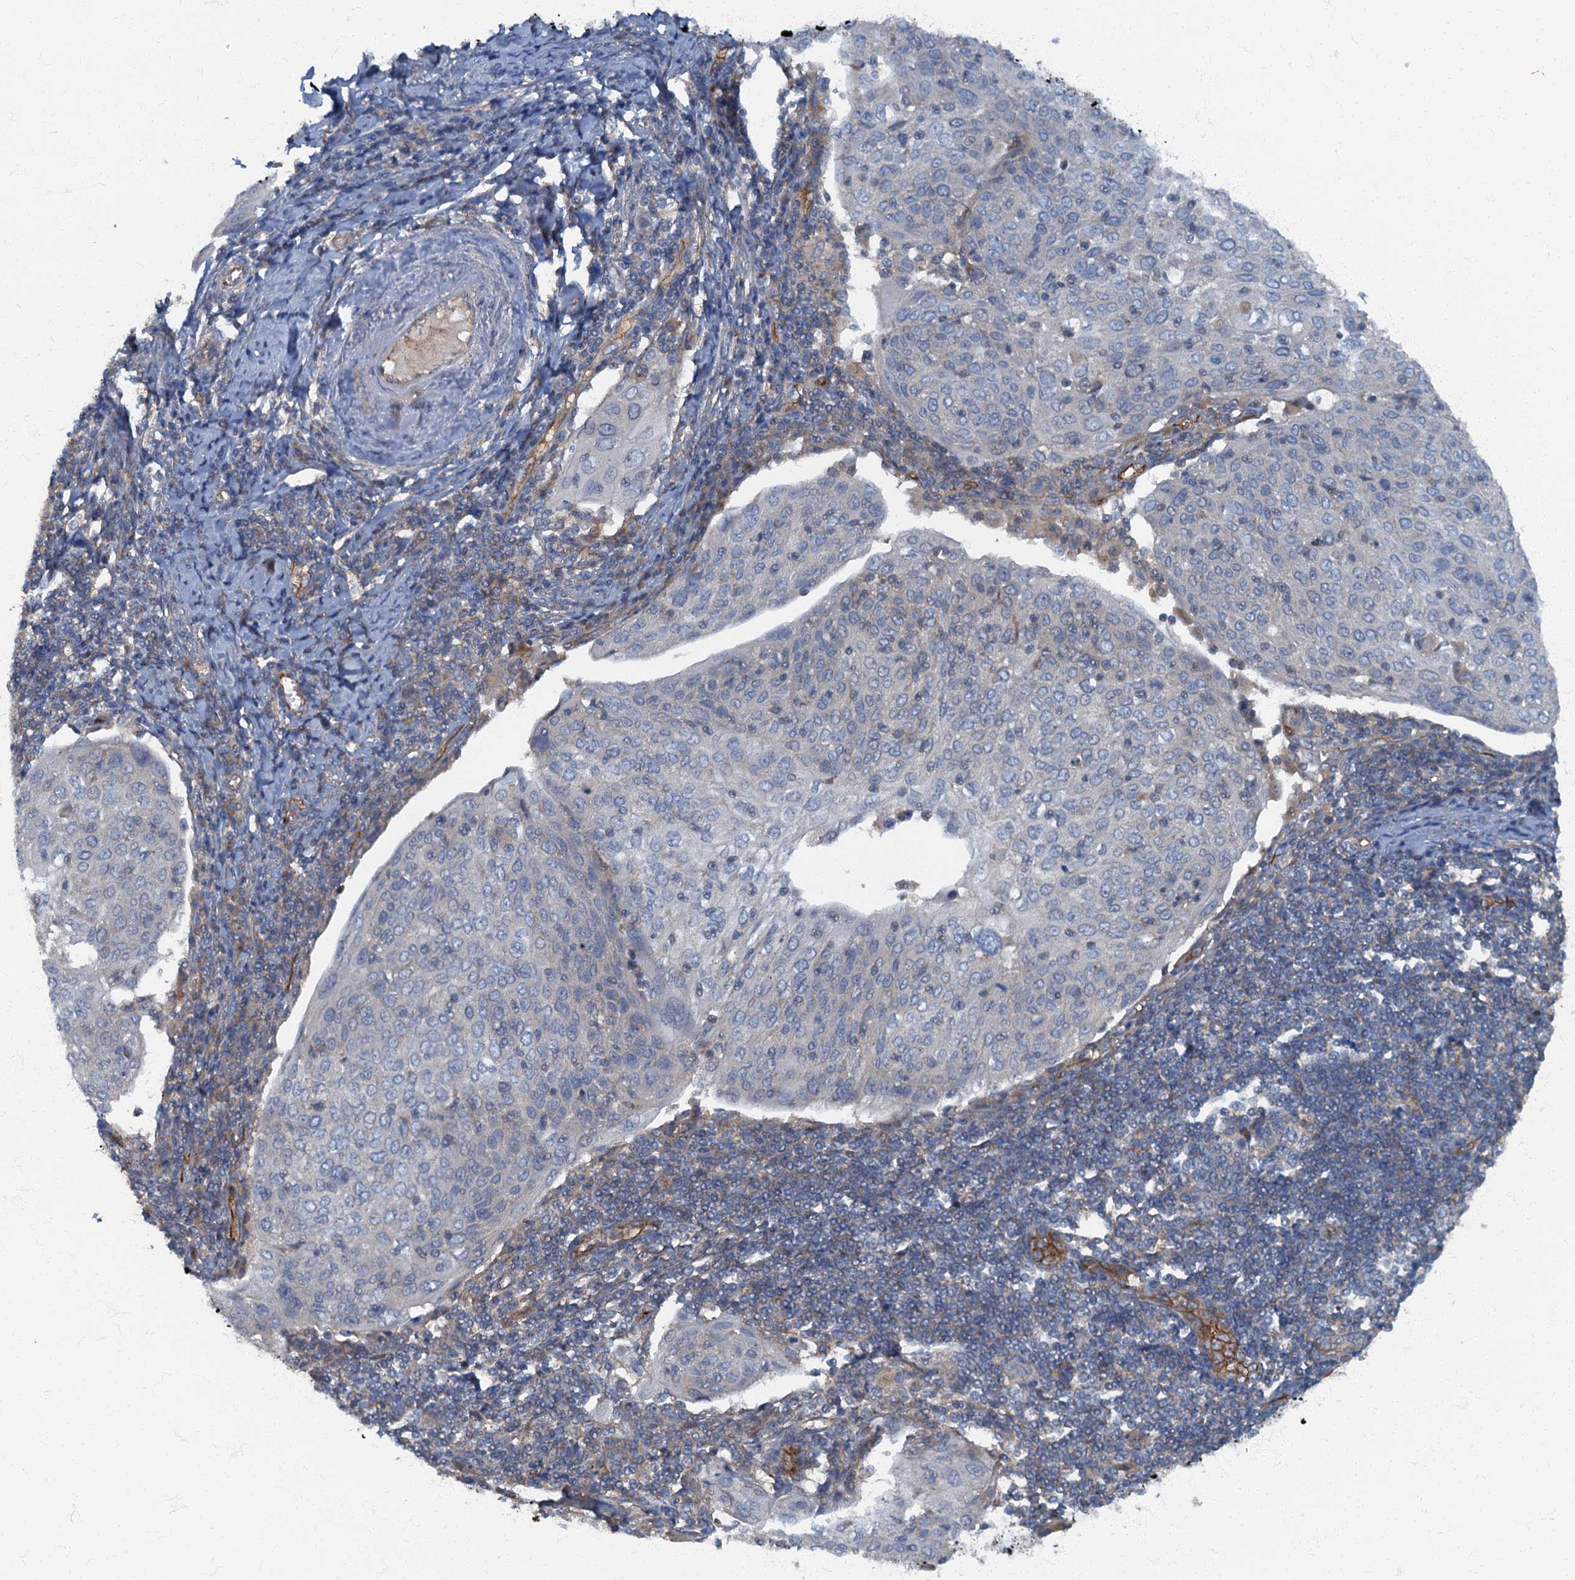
{"staining": {"intensity": "negative", "quantity": "none", "location": "none"}, "tissue": "cervical cancer", "cell_type": "Tumor cells", "image_type": "cancer", "snomed": [{"axis": "morphology", "description": "Squamous cell carcinoma, NOS"}, {"axis": "topography", "description": "Cervix"}], "caption": "Squamous cell carcinoma (cervical) was stained to show a protein in brown. There is no significant staining in tumor cells.", "gene": "ARL11", "patient": {"sex": "female", "age": 67}}